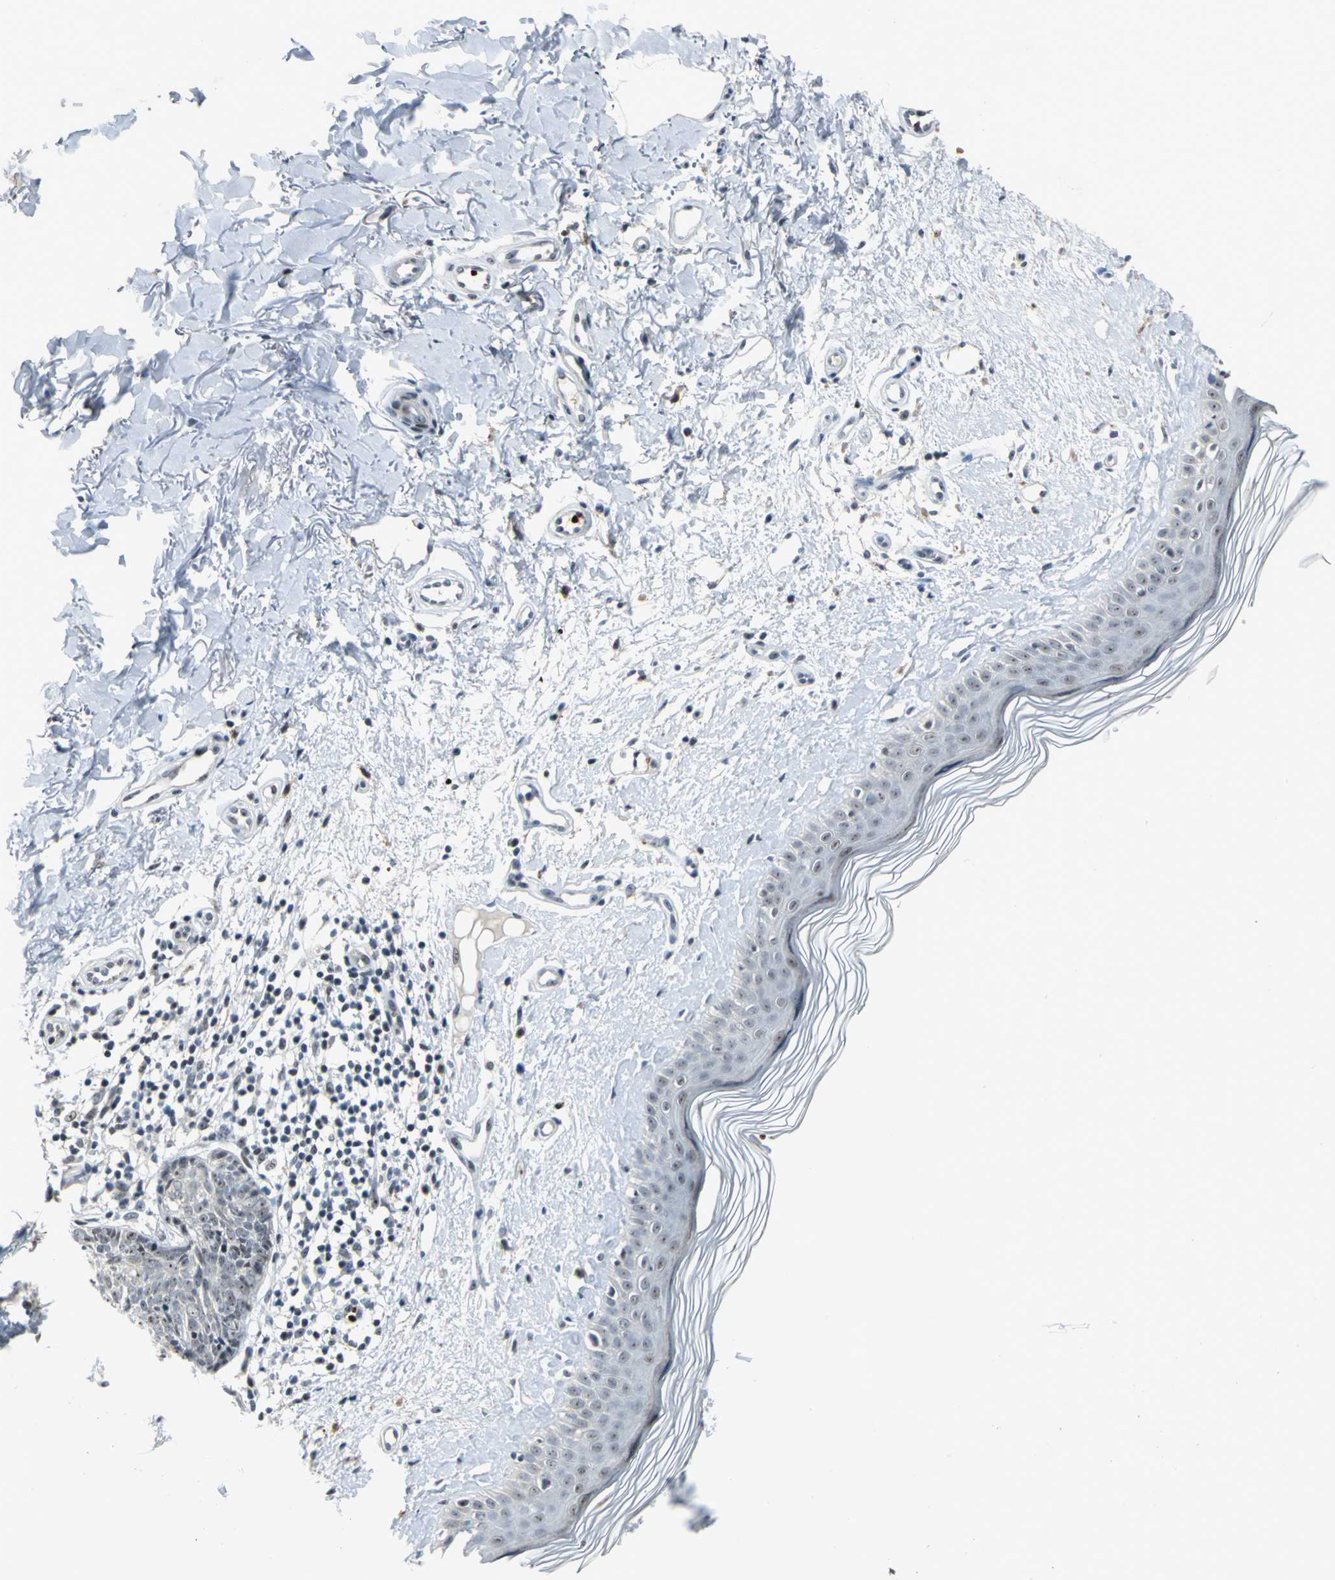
{"staining": {"intensity": "weak", "quantity": "25%-75%", "location": "nuclear"}, "tissue": "skin cancer", "cell_type": "Tumor cells", "image_type": "cancer", "snomed": [{"axis": "morphology", "description": "Normal tissue, NOS"}, {"axis": "morphology", "description": "Basal cell carcinoma"}, {"axis": "topography", "description": "Skin"}], "caption": "This is an image of immunohistochemistry (IHC) staining of basal cell carcinoma (skin), which shows weak positivity in the nuclear of tumor cells.", "gene": "GLI3", "patient": {"sex": "female", "age": 61}}